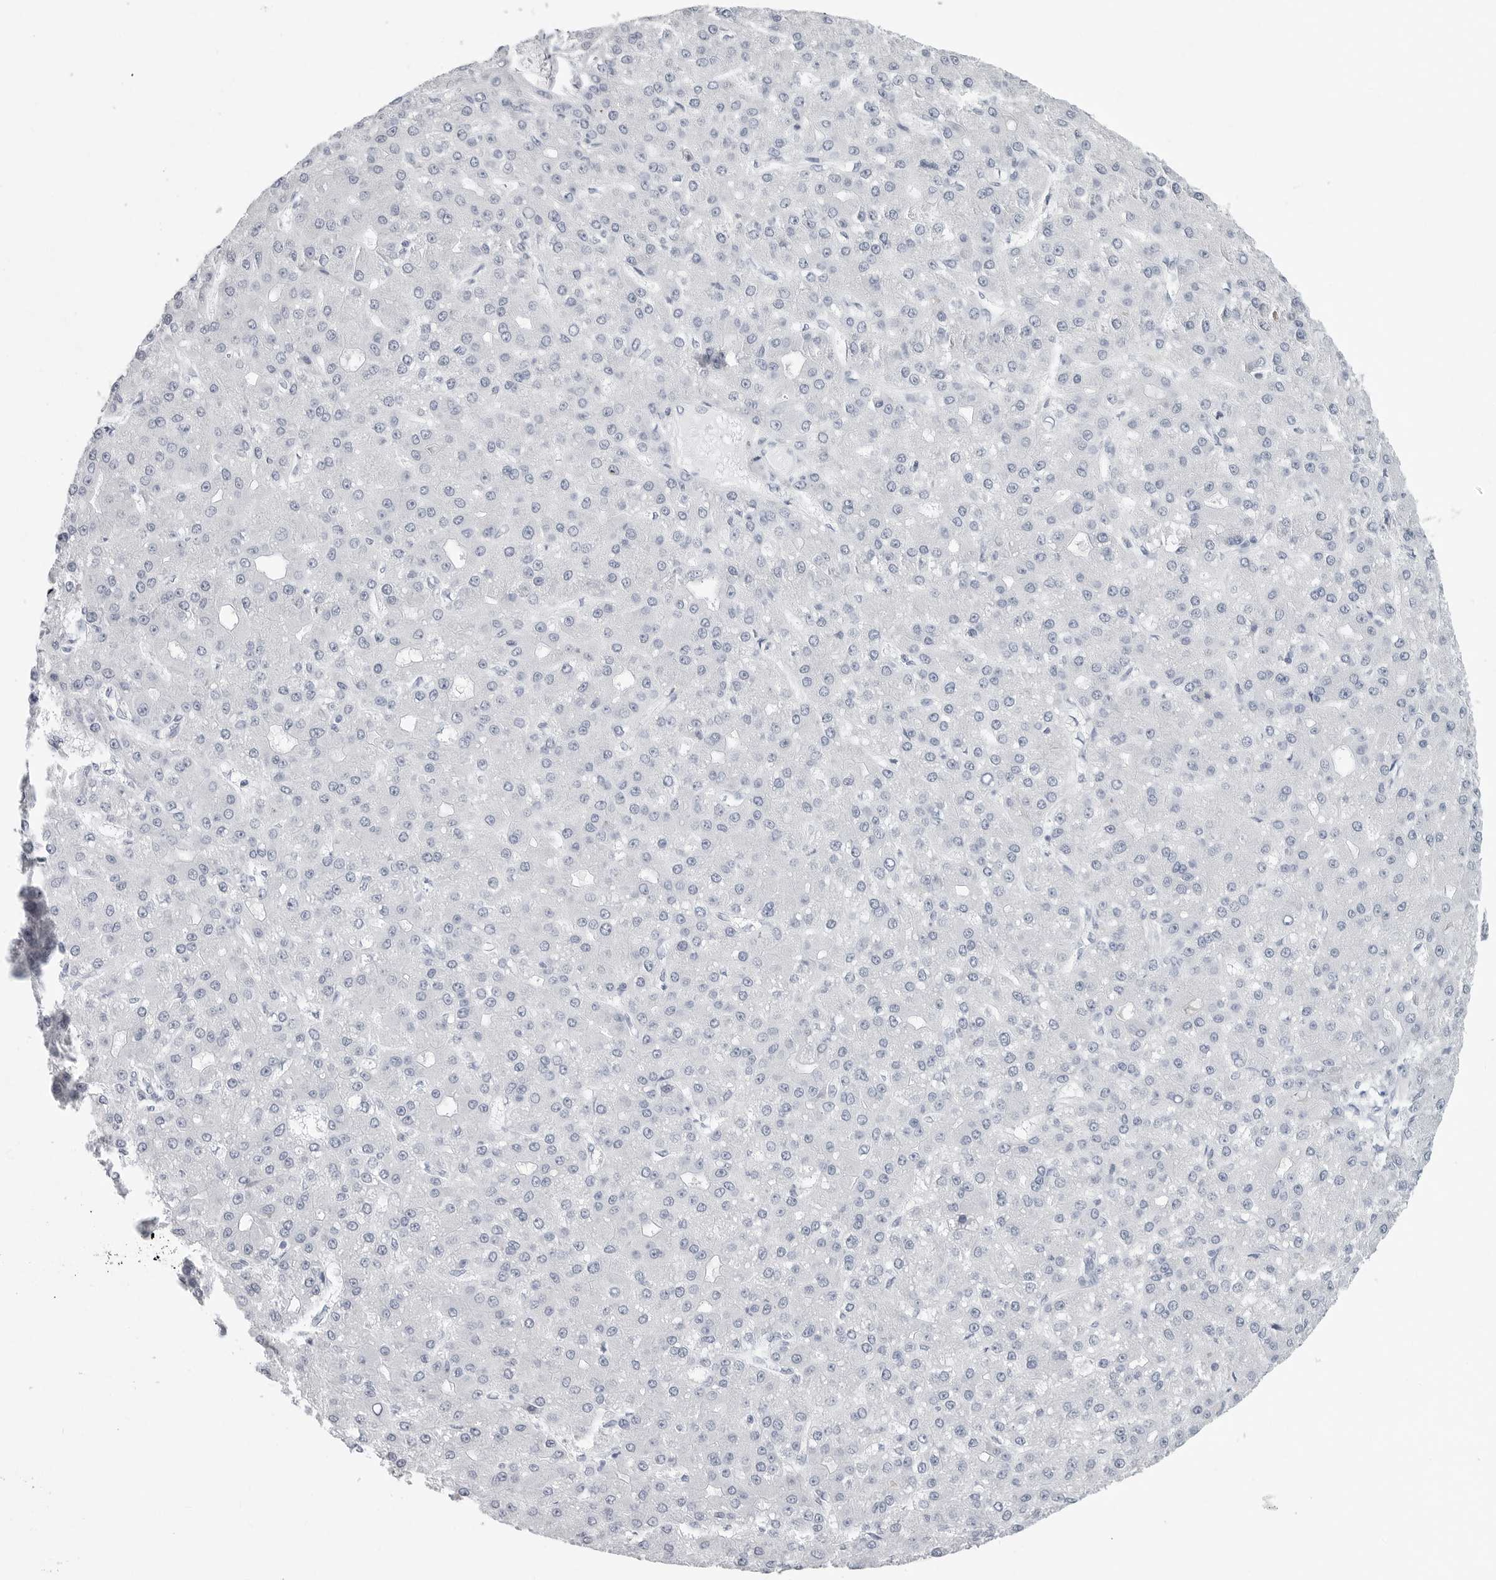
{"staining": {"intensity": "negative", "quantity": "none", "location": "none"}, "tissue": "liver cancer", "cell_type": "Tumor cells", "image_type": "cancer", "snomed": [{"axis": "morphology", "description": "Carcinoma, Hepatocellular, NOS"}, {"axis": "topography", "description": "Liver"}], "caption": "Immunohistochemistry histopathology image of neoplastic tissue: liver cancer (hepatocellular carcinoma) stained with DAB (3,3'-diaminobenzidine) reveals no significant protein positivity in tumor cells.", "gene": "CSH1", "patient": {"sex": "male", "age": 67}}